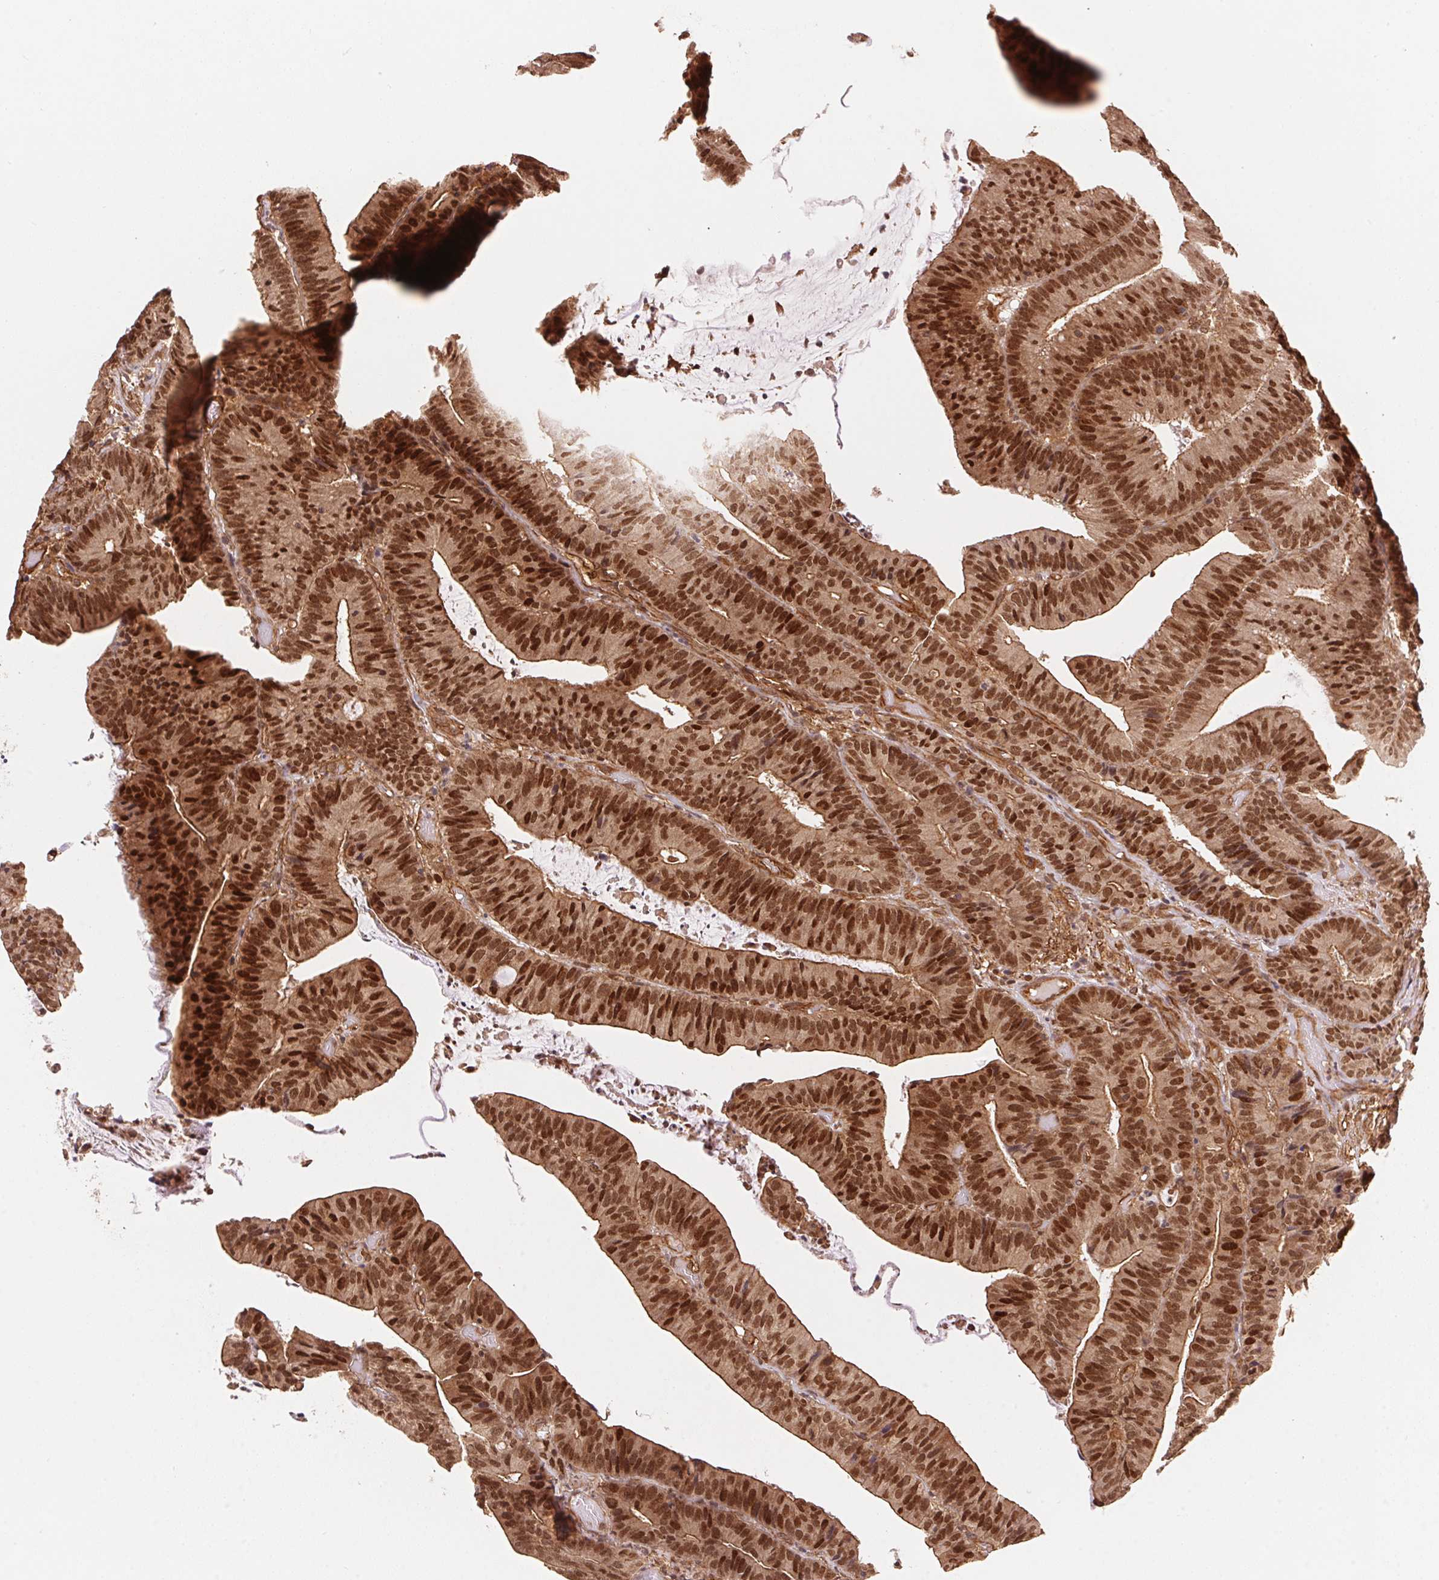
{"staining": {"intensity": "moderate", "quantity": ">75%", "location": "cytoplasmic/membranous,nuclear"}, "tissue": "colorectal cancer", "cell_type": "Tumor cells", "image_type": "cancer", "snomed": [{"axis": "morphology", "description": "Adenocarcinoma, NOS"}, {"axis": "topography", "description": "Colon"}], "caption": "A micrograph showing moderate cytoplasmic/membranous and nuclear expression in about >75% of tumor cells in colorectal adenocarcinoma, as visualized by brown immunohistochemical staining.", "gene": "TNIP2", "patient": {"sex": "female", "age": 78}}